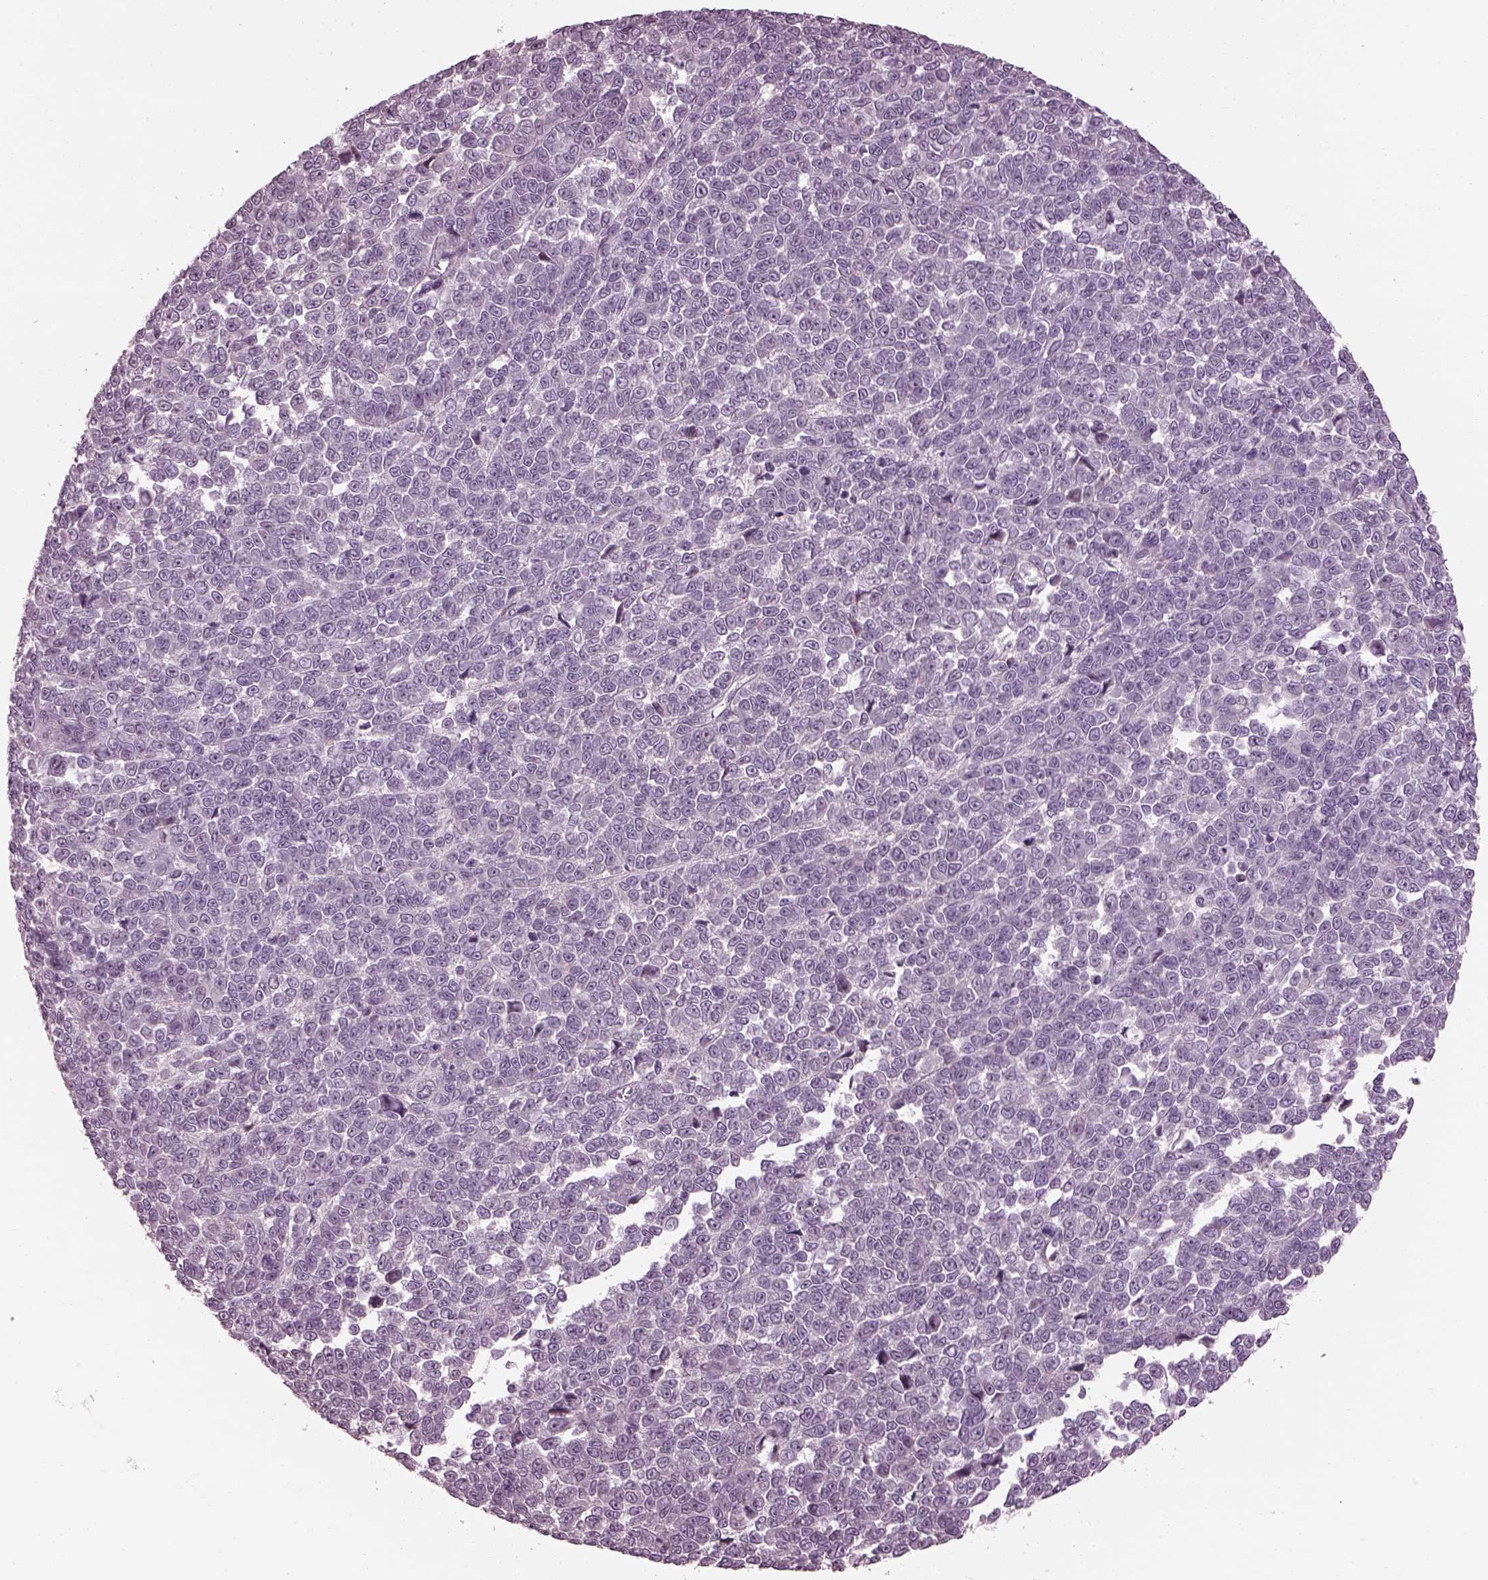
{"staining": {"intensity": "negative", "quantity": "none", "location": "none"}, "tissue": "melanoma", "cell_type": "Tumor cells", "image_type": "cancer", "snomed": [{"axis": "morphology", "description": "Malignant melanoma, NOS"}, {"axis": "topography", "description": "Skin"}], "caption": "Micrograph shows no protein expression in tumor cells of malignant melanoma tissue.", "gene": "BFSP1", "patient": {"sex": "female", "age": 95}}